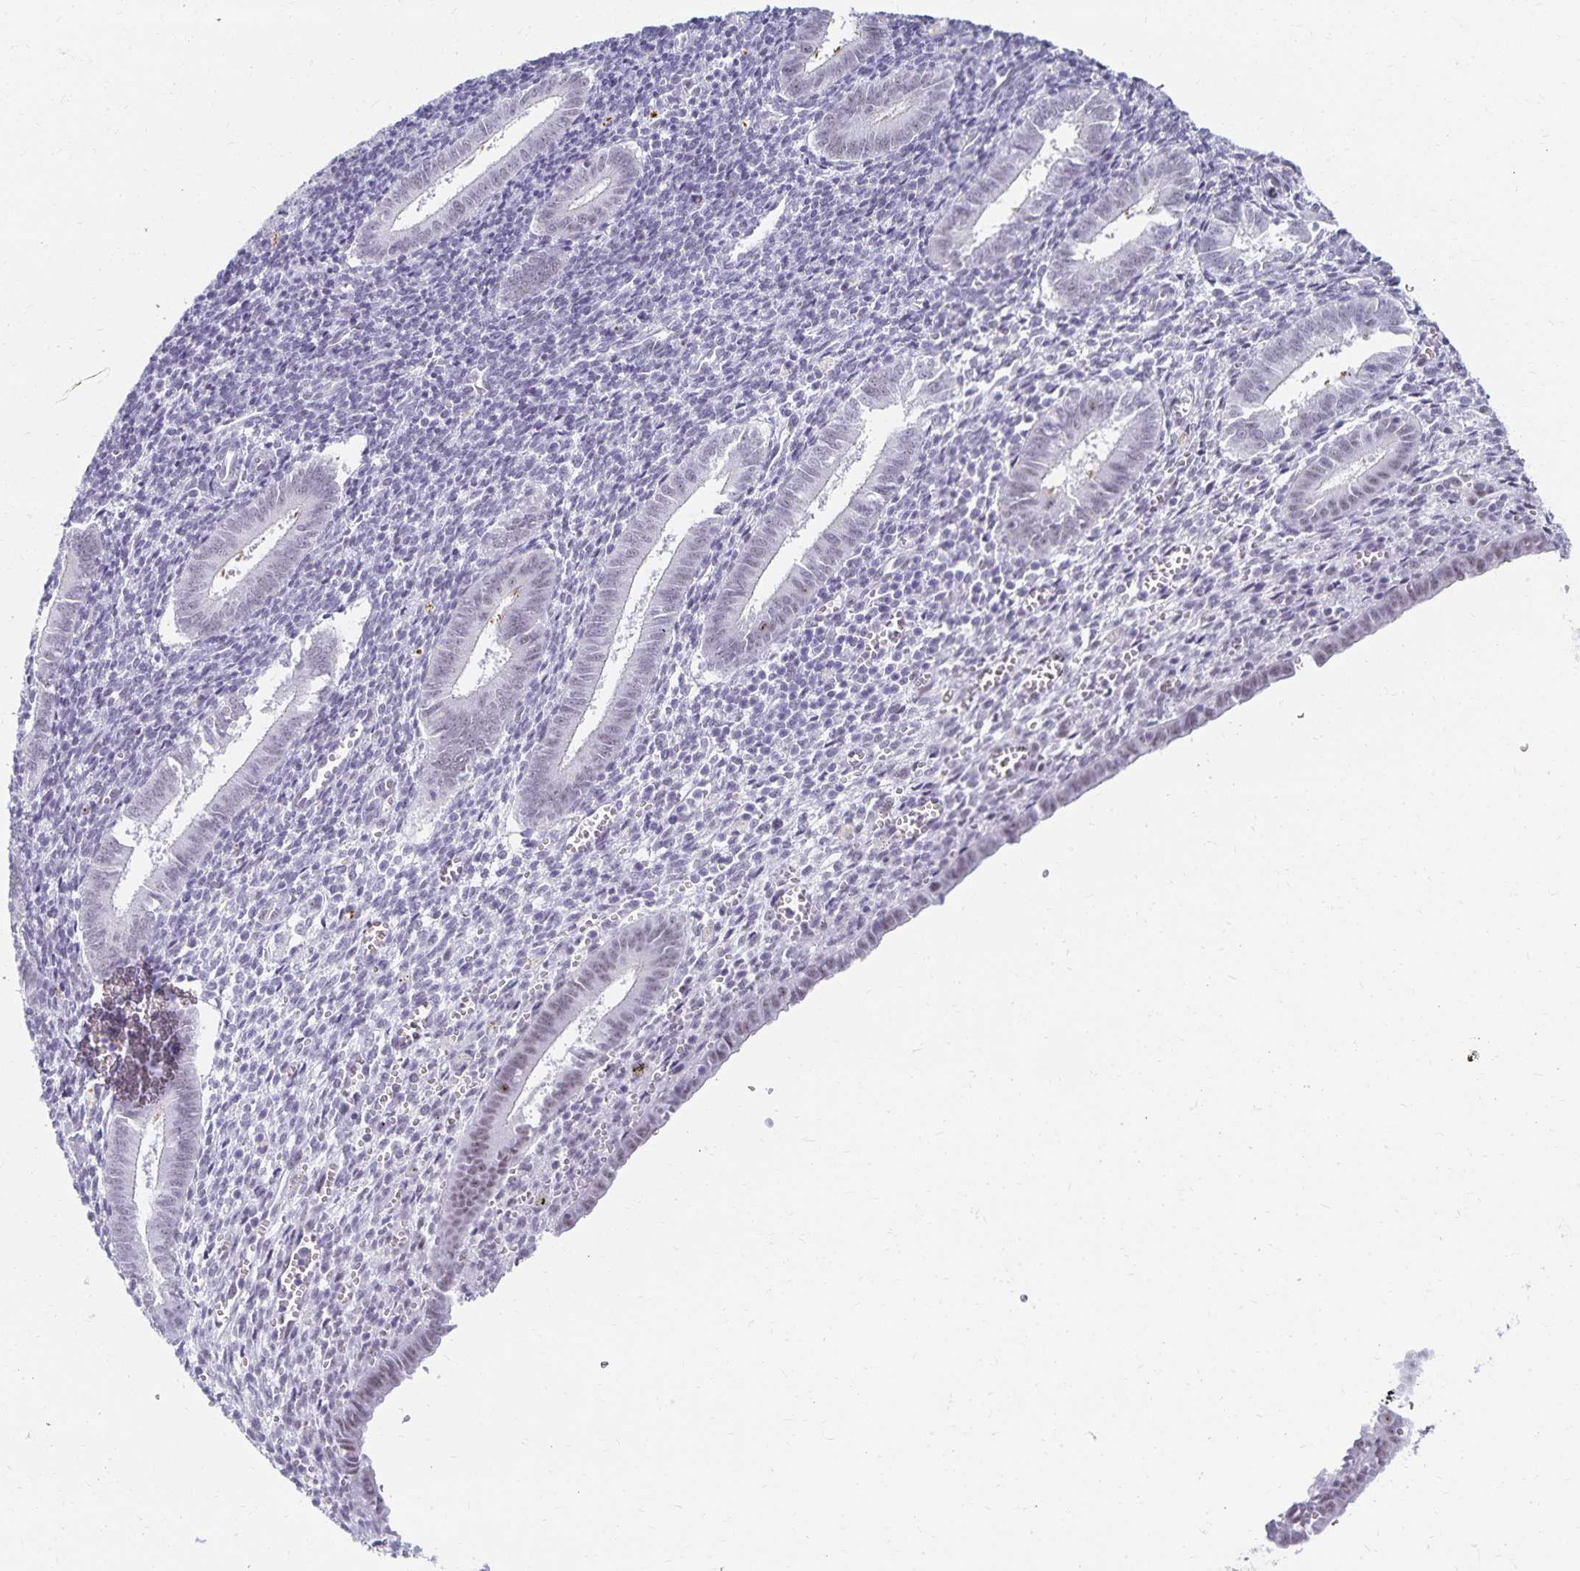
{"staining": {"intensity": "weak", "quantity": "25%-75%", "location": "nuclear"}, "tissue": "endometrium", "cell_type": "Cells in endometrial stroma", "image_type": "normal", "snomed": [{"axis": "morphology", "description": "Normal tissue, NOS"}, {"axis": "topography", "description": "Endometrium"}], "caption": "A low amount of weak nuclear expression is identified in approximately 25%-75% of cells in endometrial stroma in unremarkable endometrium.", "gene": "C20orf85", "patient": {"sex": "female", "age": 25}}